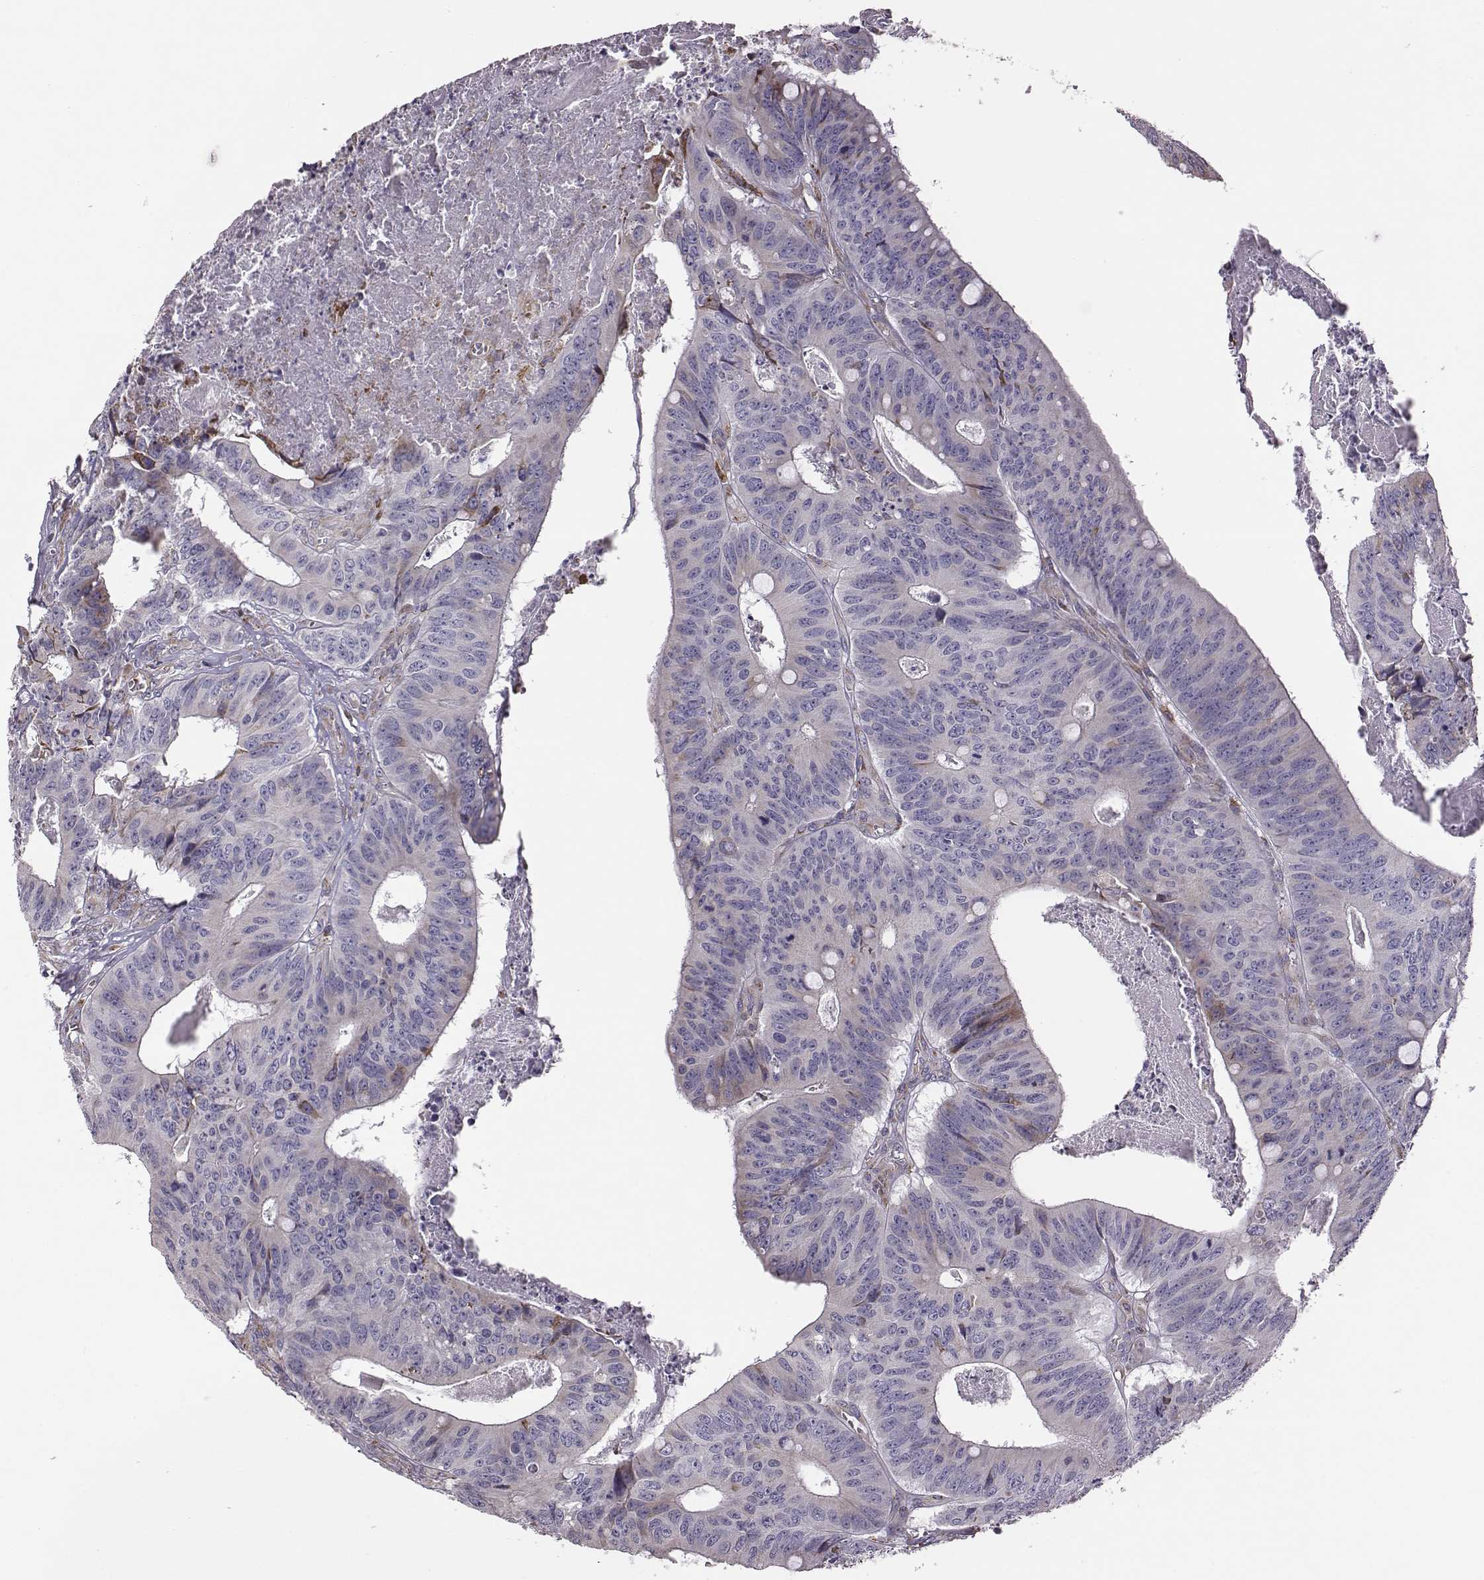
{"staining": {"intensity": "negative", "quantity": "none", "location": "none"}, "tissue": "colorectal cancer", "cell_type": "Tumor cells", "image_type": "cancer", "snomed": [{"axis": "morphology", "description": "Adenocarcinoma, NOS"}, {"axis": "topography", "description": "Colon"}], "caption": "A micrograph of human adenocarcinoma (colorectal) is negative for staining in tumor cells. (DAB (3,3'-diaminobenzidine) immunohistochemistry with hematoxylin counter stain).", "gene": "SELENOI", "patient": {"sex": "male", "age": 84}}